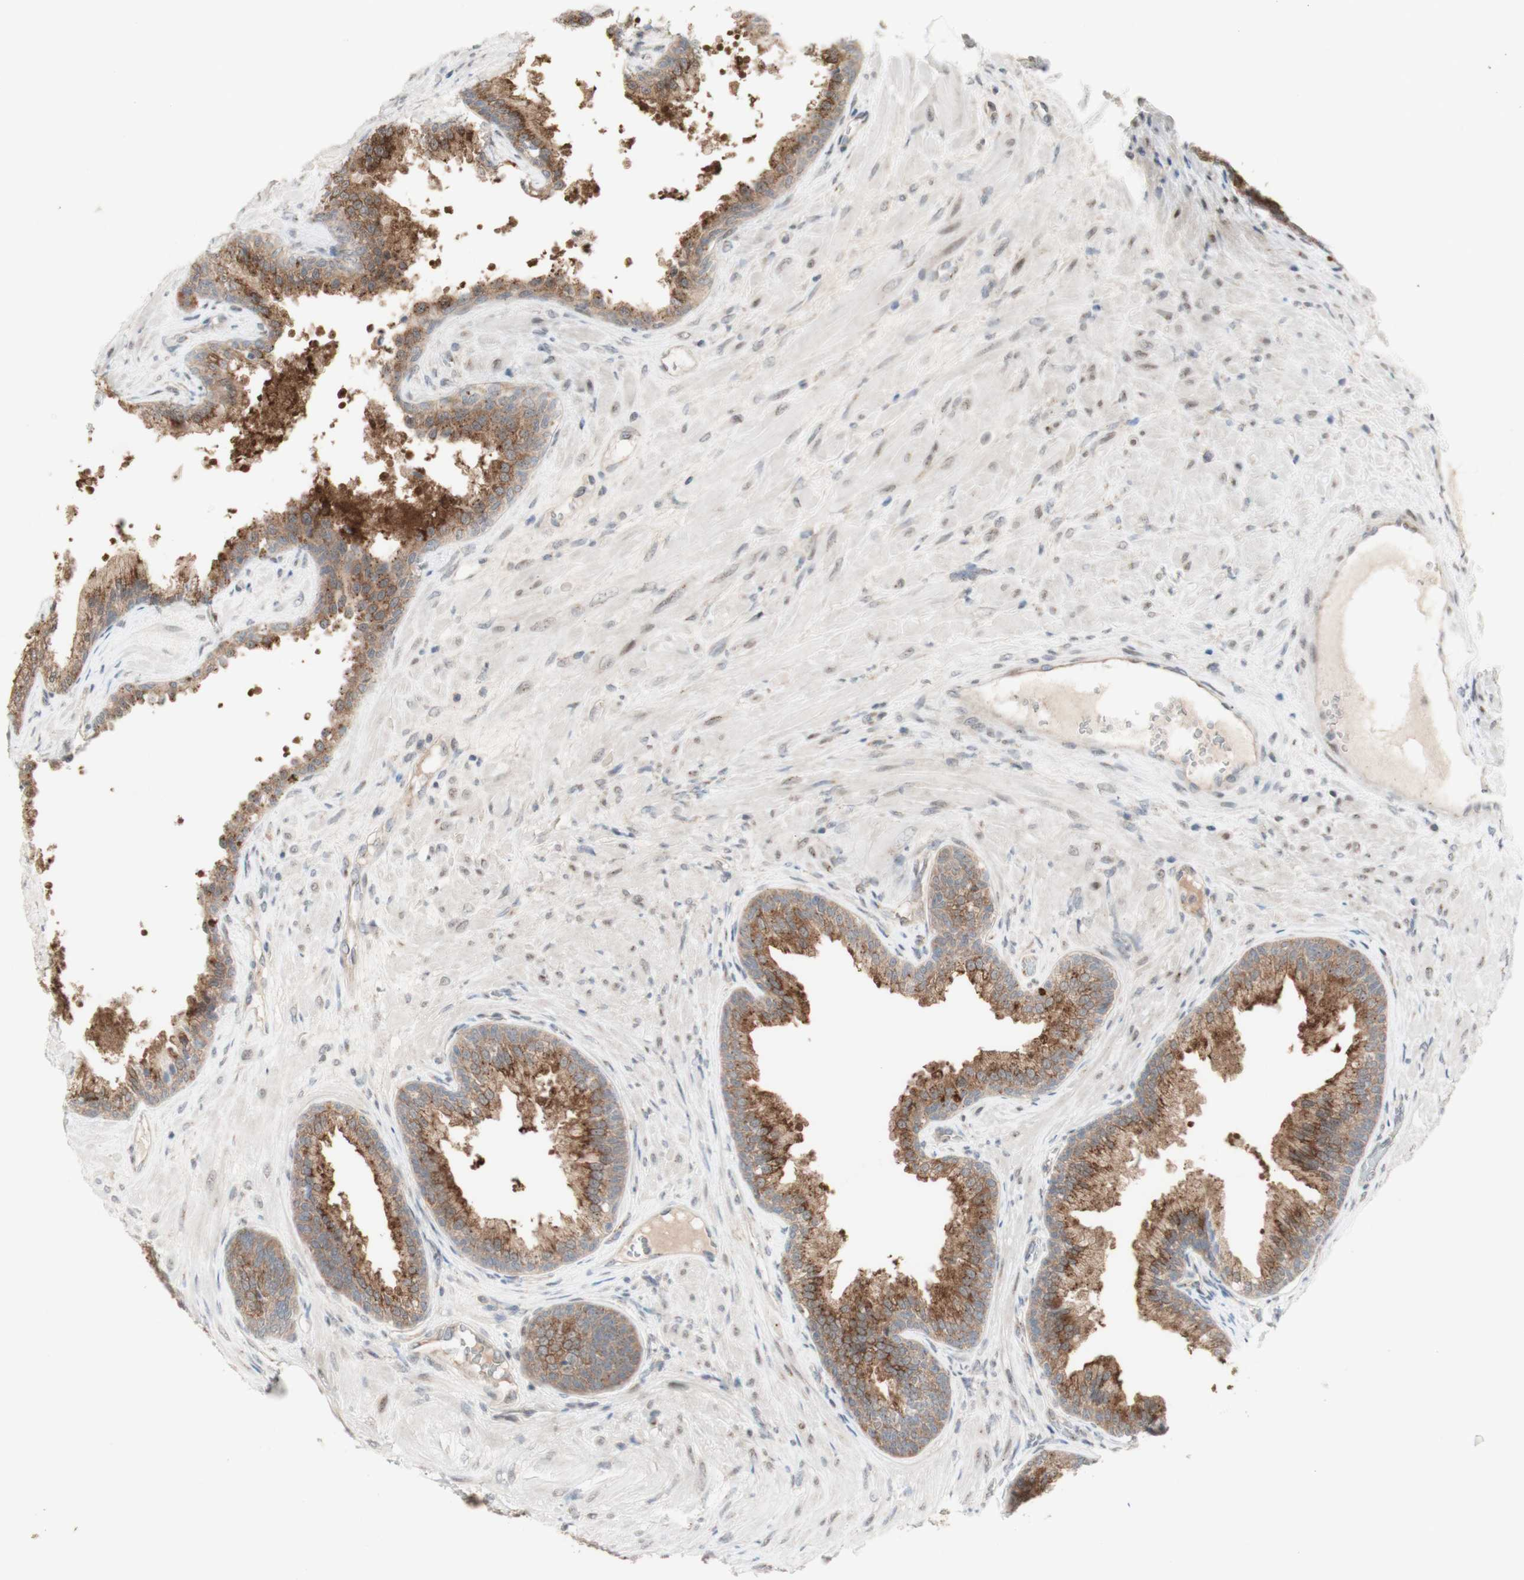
{"staining": {"intensity": "moderate", "quantity": ">75%", "location": "cytoplasmic/membranous"}, "tissue": "prostate", "cell_type": "Glandular cells", "image_type": "normal", "snomed": [{"axis": "morphology", "description": "Normal tissue, NOS"}, {"axis": "topography", "description": "Prostate"}], "caption": "Immunohistochemical staining of unremarkable prostate displays medium levels of moderate cytoplasmic/membranous staining in approximately >75% of glandular cells.", "gene": "CYLD", "patient": {"sex": "male", "age": 76}}